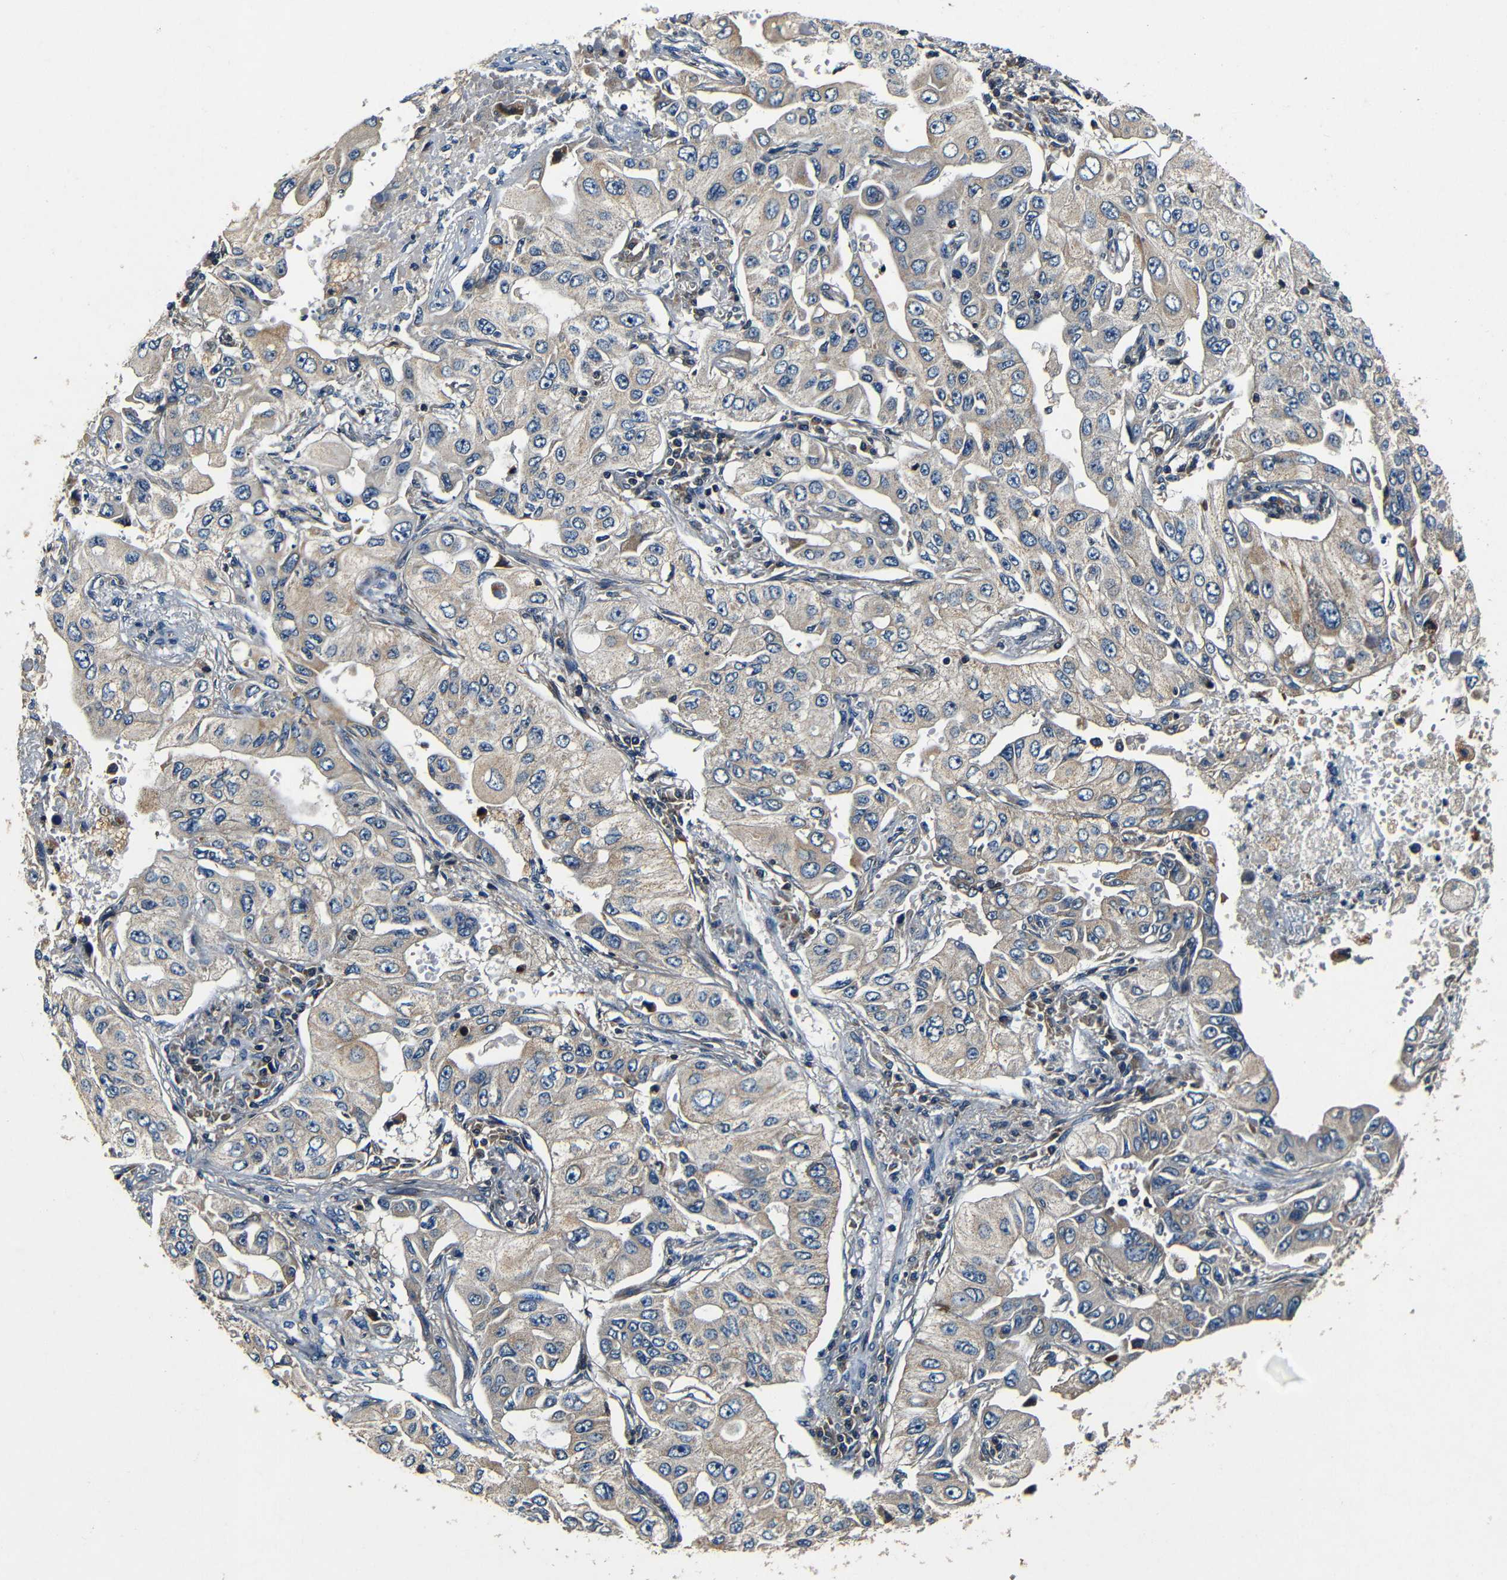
{"staining": {"intensity": "weak", "quantity": "25%-75%", "location": "cytoplasmic/membranous"}, "tissue": "lung cancer", "cell_type": "Tumor cells", "image_type": "cancer", "snomed": [{"axis": "morphology", "description": "Adenocarcinoma, NOS"}, {"axis": "topography", "description": "Lung"}], "caption": "Lung cancer stained for a protein (brown) demonstrates weak cytoplasmic/membranous positive positivity in about 25%-75% of tumor cells.", "gene": "MTX1", "patient": {"sex": "male", "age": 84}}